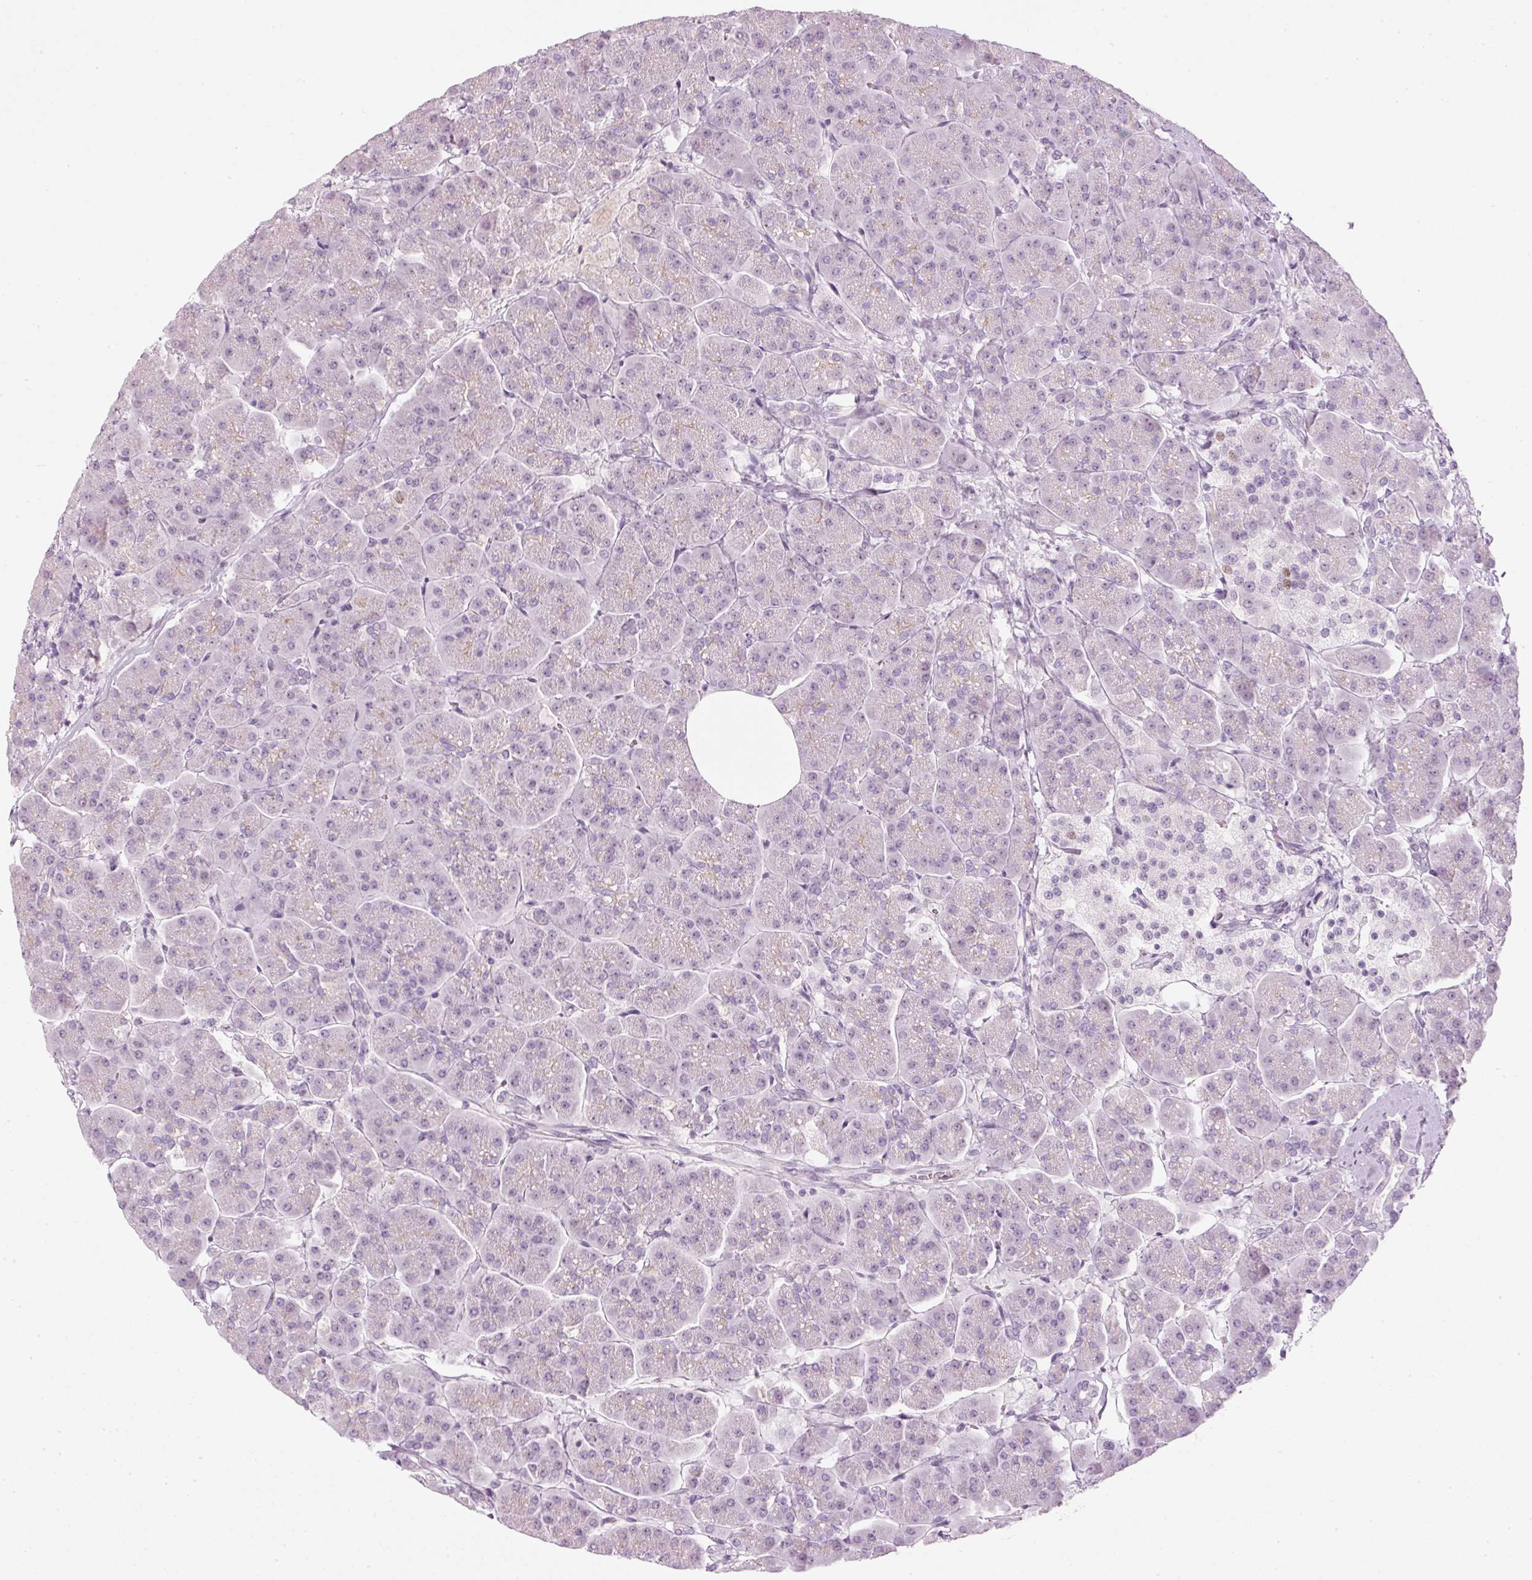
{"staining": {"intensity": "weak", "quantity": "<25%", "location": "cytoplasmic/membranous,nuclear"}, "tissue": "pancreas", "cell_type": "Exocrine glandular cells", "image_type": "normal", "snomed": [{"axis": "morphology", "description": "Normal tissue, NOS"}, {"axis": "topography", "description": "Pancreas"}, {"axis": "topography", "description": "Peripheral nerve tissue"}], "caption": "IHC photomicrograph of normal pancreas: pancreas stained with DAB displays no significant protein positivity in exocrine glandular cells.", "gene": "VCAM1", "patient": {"sex": "male", "age": 54}}